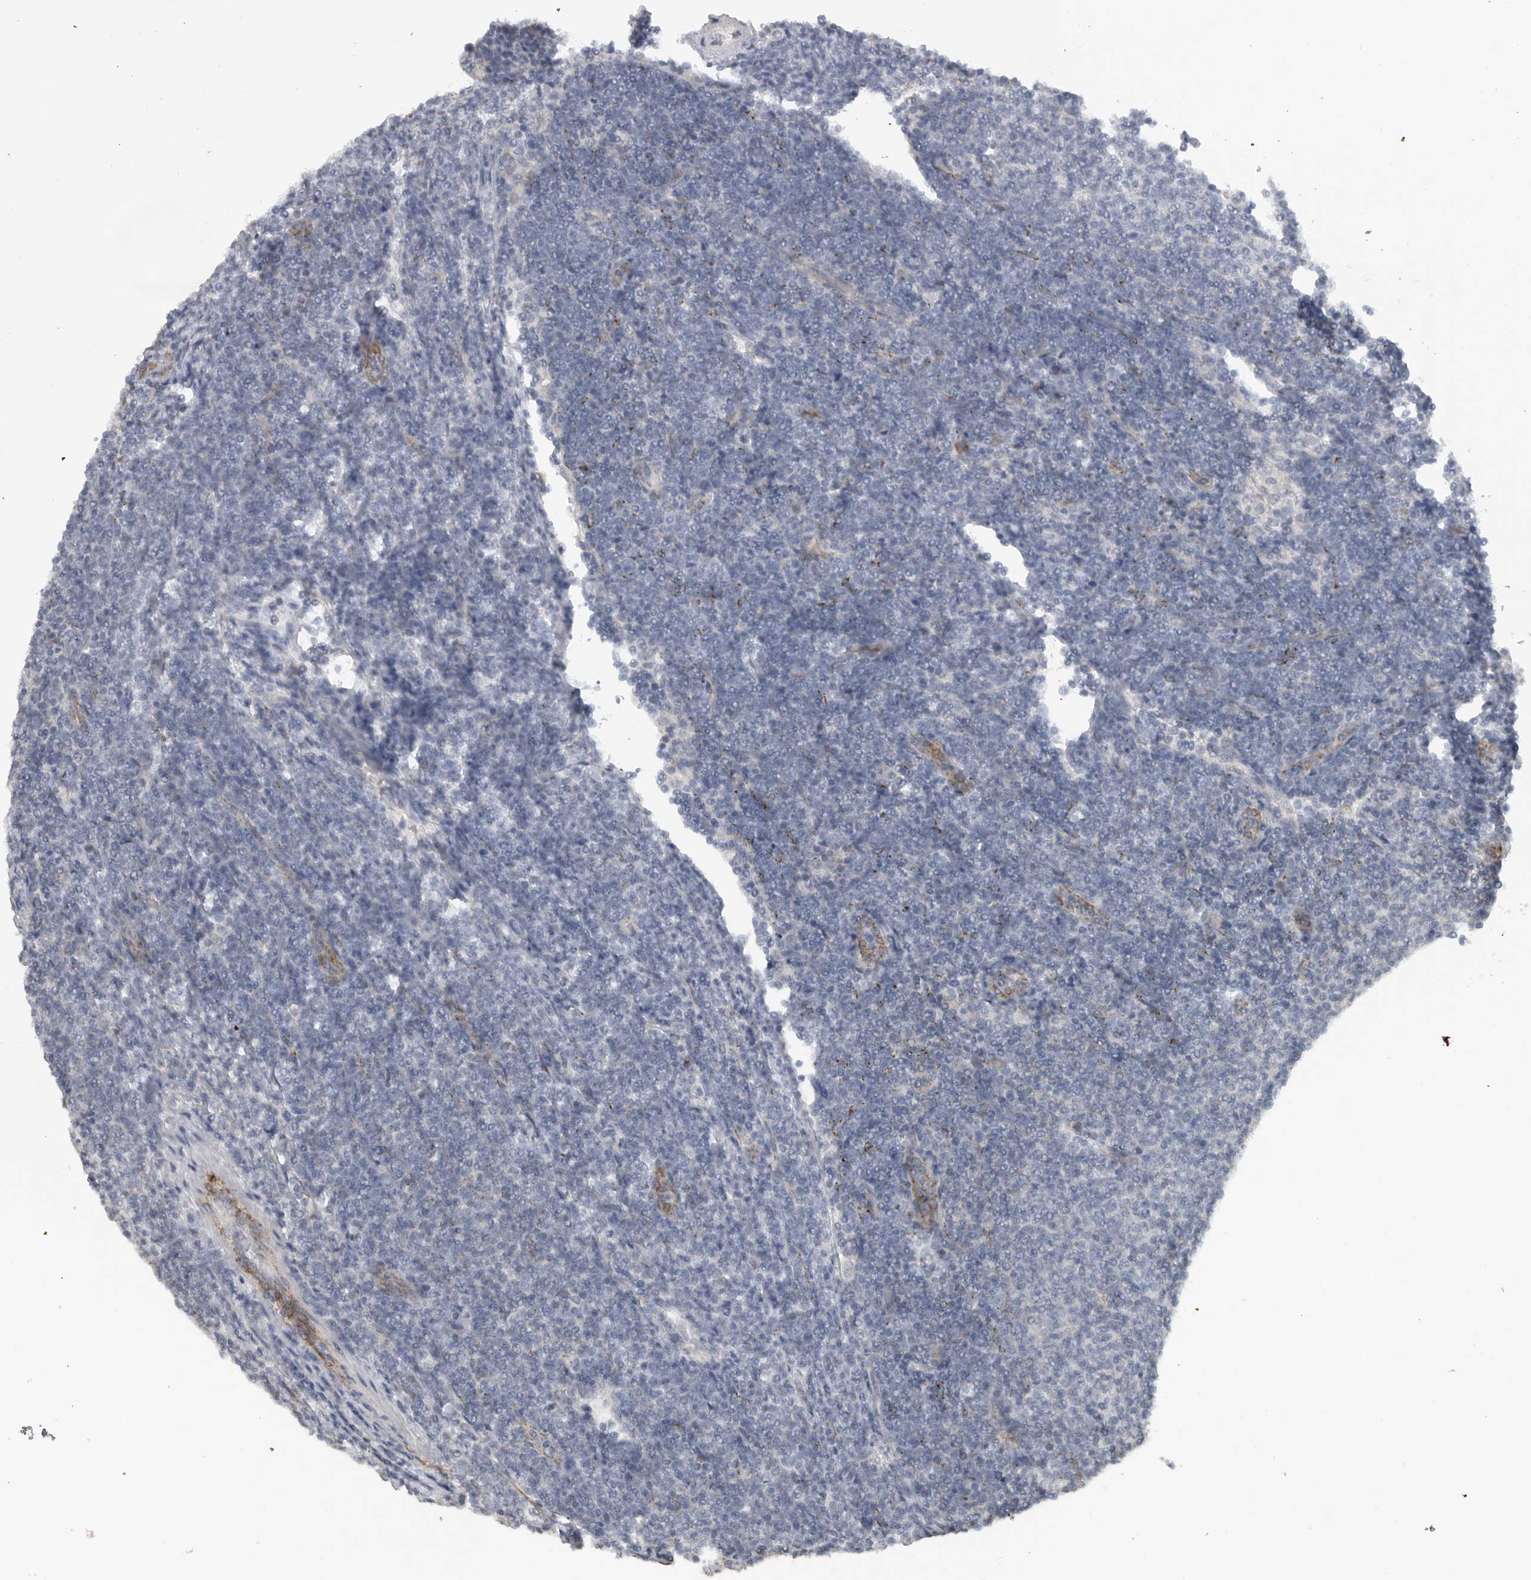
{"staining": {"intensity": "negative", "quantity": "none", "location": "none"}, "tissue": "lymphoma", "cell_type": "Tumor cells", "image_type": "cancer", "snomed": [{"axis": "morphology", "description": "Malignant lymphoma, non-Hodgkin's type, Low grade"}, {"axis": "topography", "description": "Lymph node"}], "caption": "High power microscopy histopathology image of an immunohistochemistry photomicrograph of low-grade malignant lymphoma, non-Hodgkin's type, revealing no significant positivity in tumor cells. (Stains: DAB (3,3'-diaminobenzidine) immunohistochemistry with hematoxylin counter stain, Microscopy: brightfield microscopy at high magnification).", "gene": "DYRK2", "patient": {"sex": "male", "age": 66}}